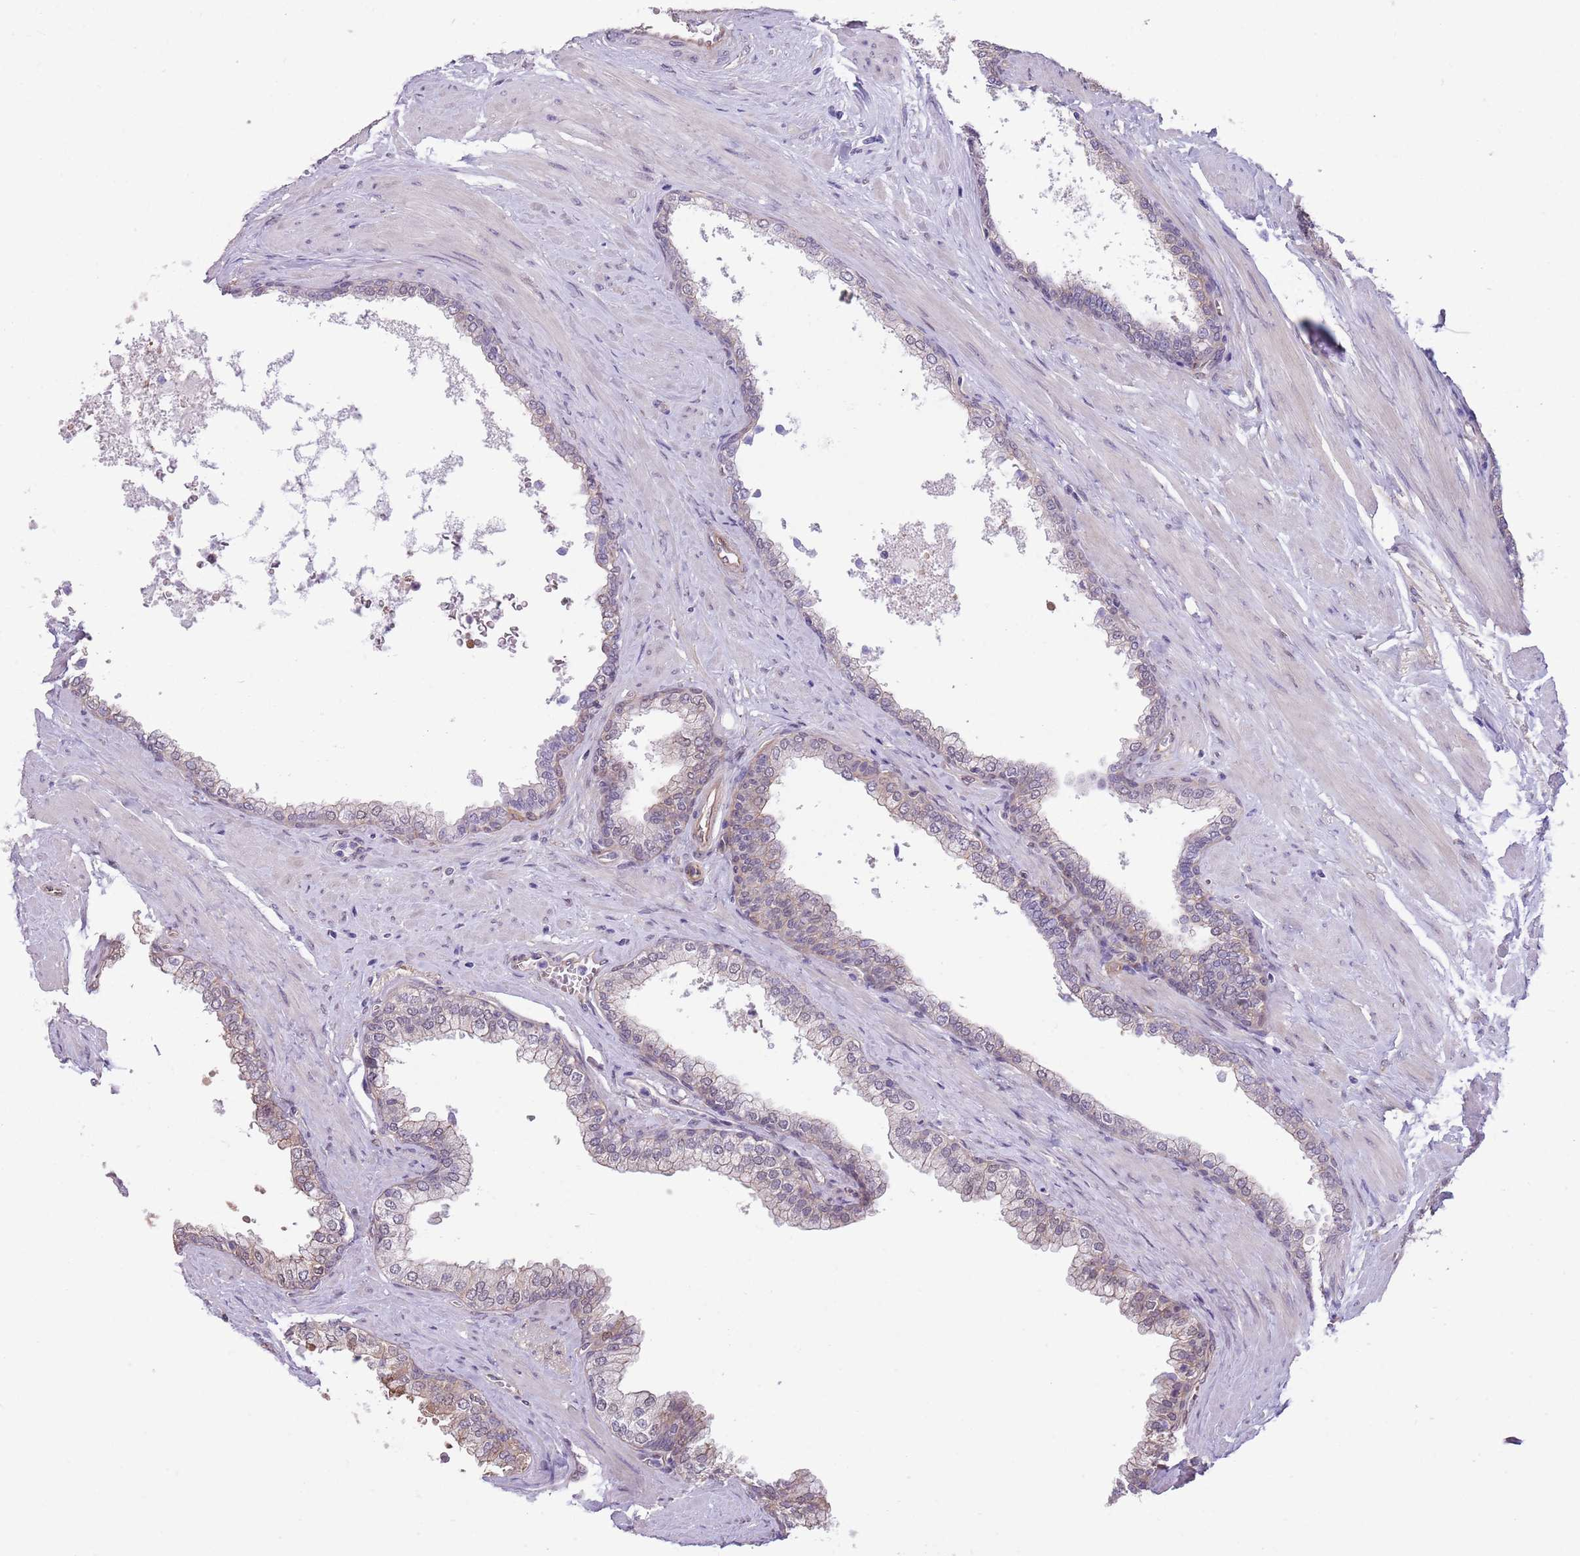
{"staining": {"intensity": "weak", "quantity": "<25%", "location": "cytoplasmic/membranous"}, "tissue": "prostate", "cell_type": "Glandular cells", "image_type": "normal", "snomed": [{"axis": "morphology", "description": "Normal tissue, NOS"}, {"axis": "morphology", "description": "Urothelial carcinoma, Low grade"}, {"axis": "topography", "description": "Urinary bladder"}, {"axis": "topography", "description": "Prostate"}], "caption": "Photomicrograph shows no significant protein positivity in glandular cells of benign prostate. The staining is performed using DAB (3,3'-diaminobenzidine) brown chromogen with nuclei counter-stained in using hematoxylin.", "gene": "CREBZF", "patient": {"sex": "male", "age": 60}}